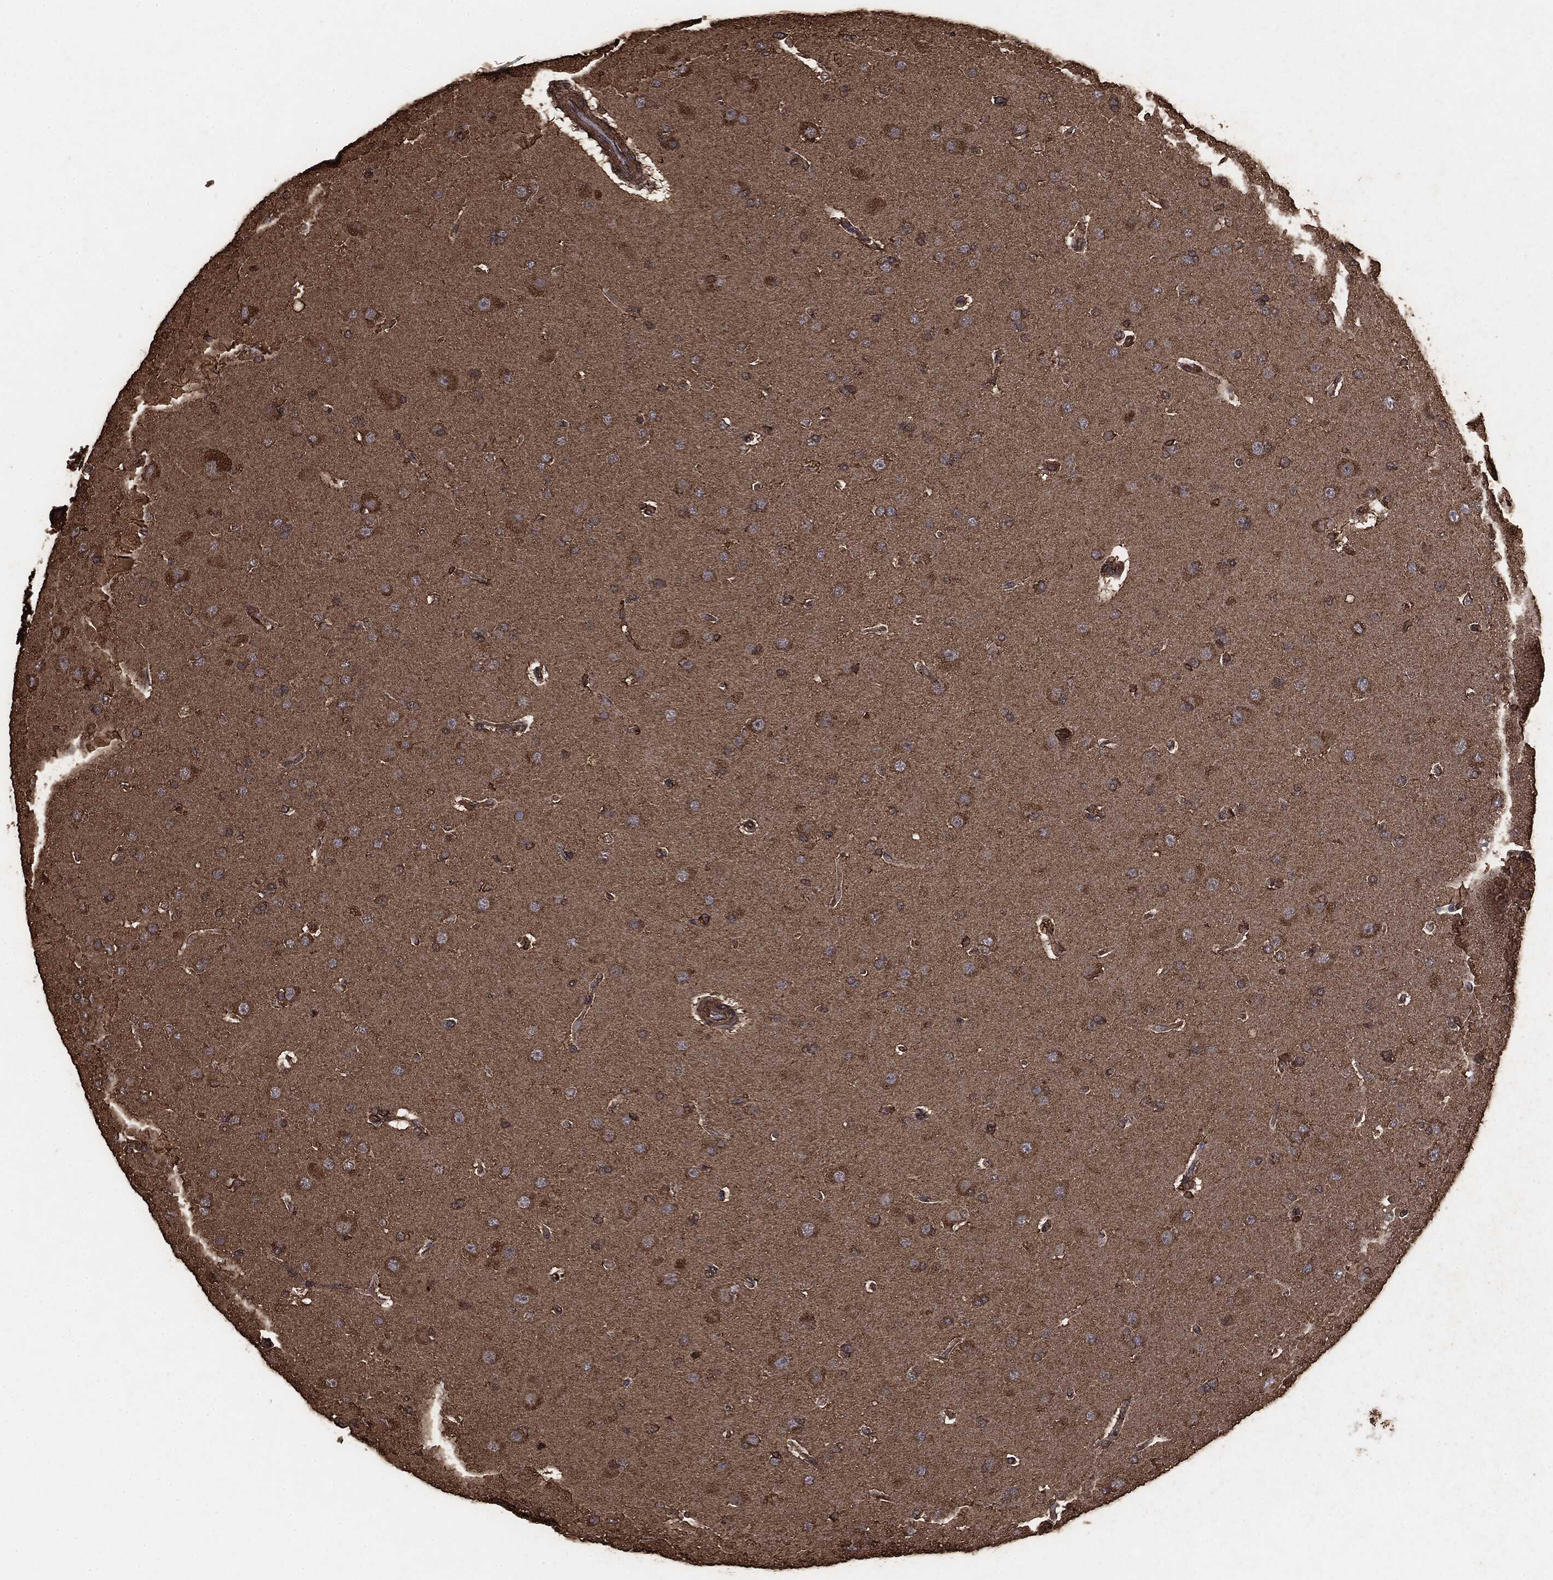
{"staining": {"intensity": "moderate", "quantity": ">75%", "location": "cytoplasmic/membranous"}, "tissue": "glioma", "cell_type": "Tumor cells", "image_type": "cancer", "snomed": [{"axis": "morphology", "description": "Glioma, malignant, NOS"}, {"axis": "topography", "description": "Cerebral cortex"}], "caption": "Human glioma stained with a brown dye demonstrates moderate cytoplasmic/membranous positive expression in about >75% of tumor cells.", "gene": "MTOR", "patient": {"sex": "male", "age": 58}}